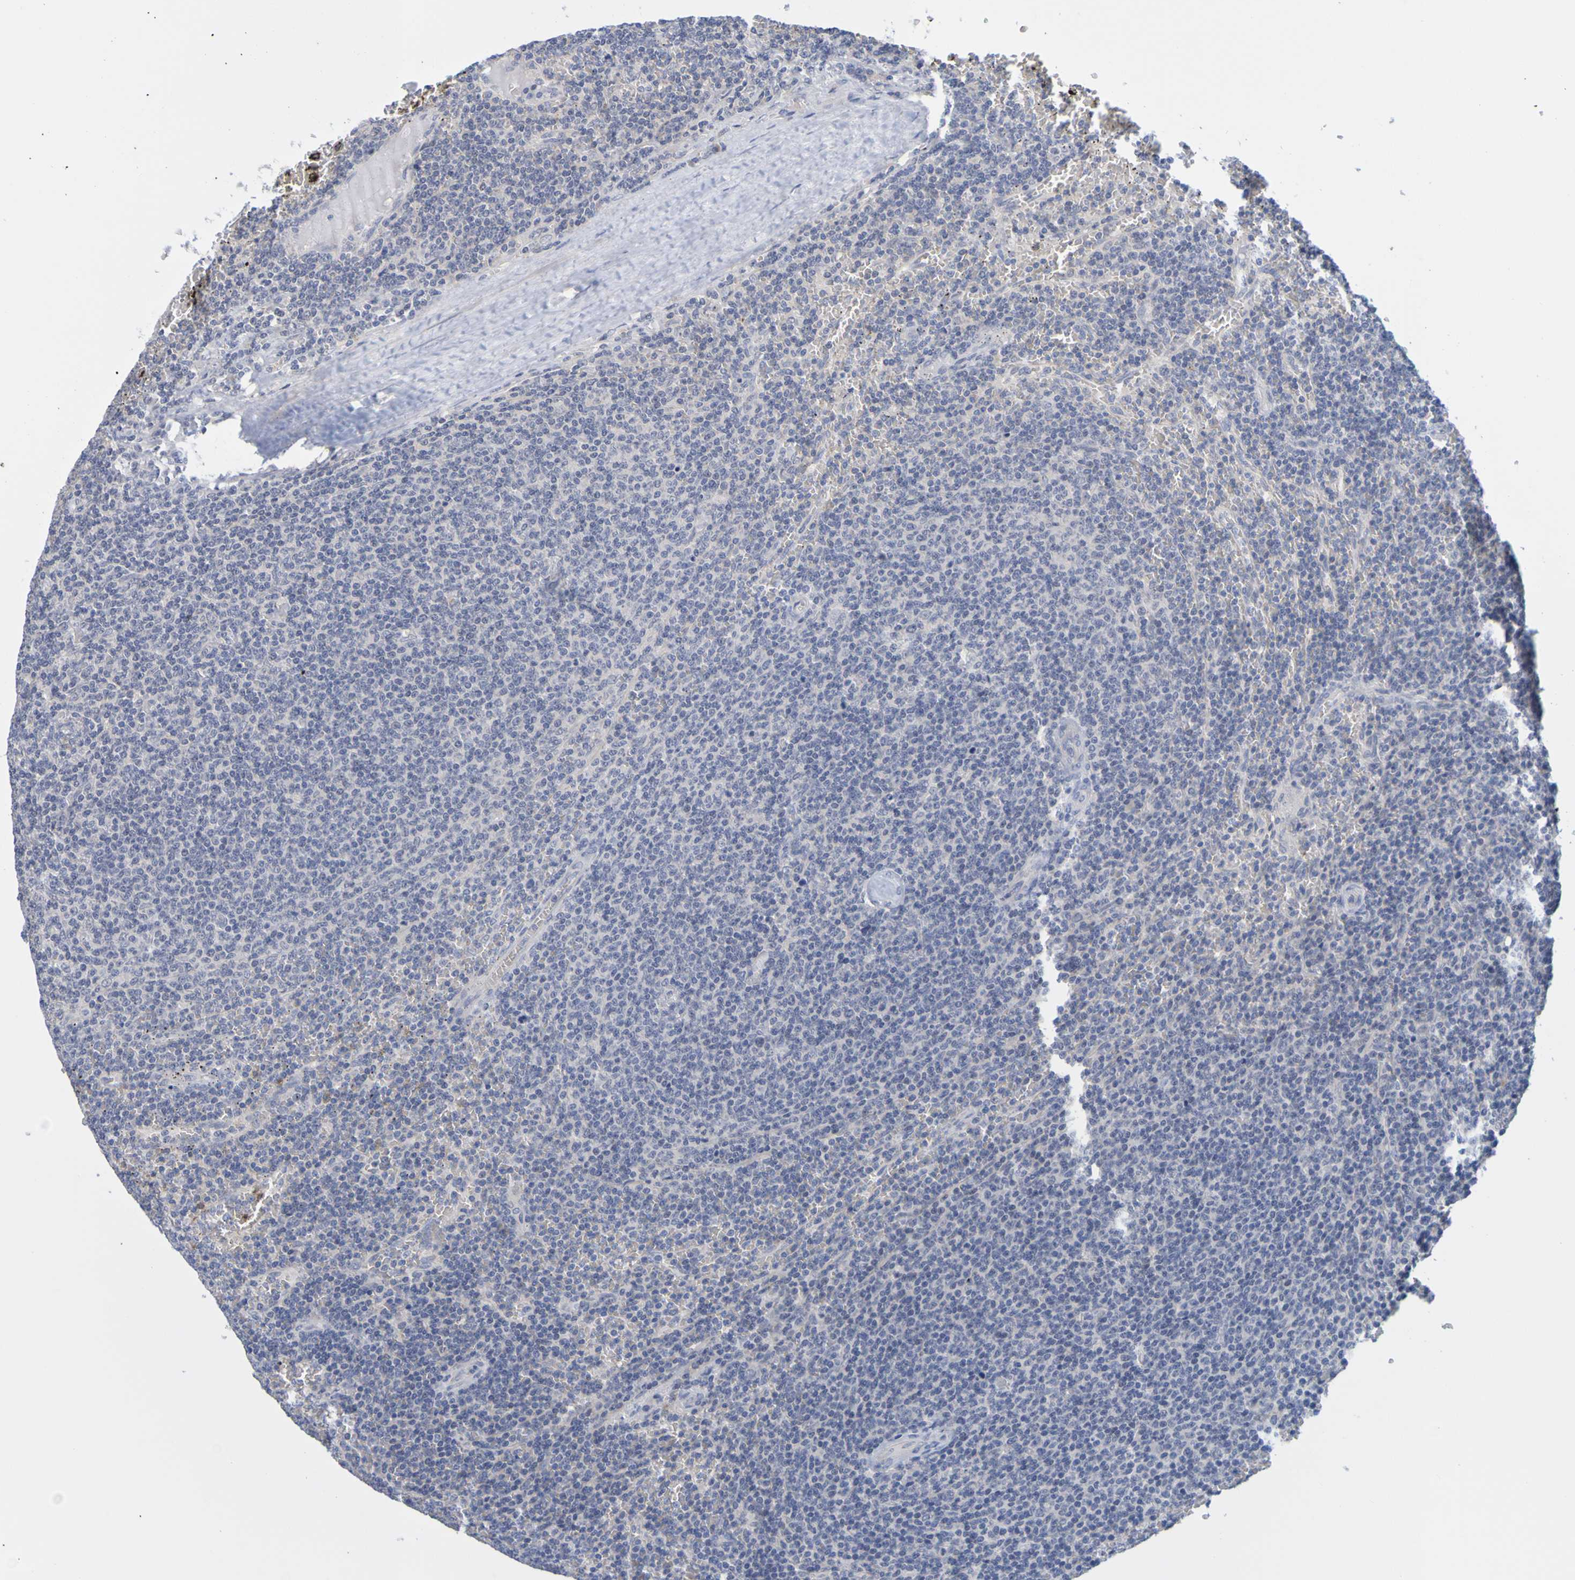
{"staining": {"intensity": "negative", "quantity": "none", "location": "none"}, "tissue": "lymphoma", "cell_type": "Tumor cells", "image_type": "cancer", "snomed": [{"axis": "morphology", "description": "Malignant lymphoma, non-Hodgkin's type, Low grade"}, {"axis": "topography", "description": "Spleen"}], "caption": "Low-grade malignant lymphoma, non-Hodgkin's type was stained to show a protein in brown. There is no significant expression in tumor cells.", "gene": "ENDOU", "patient": {"sex": "female", "age": 50}}